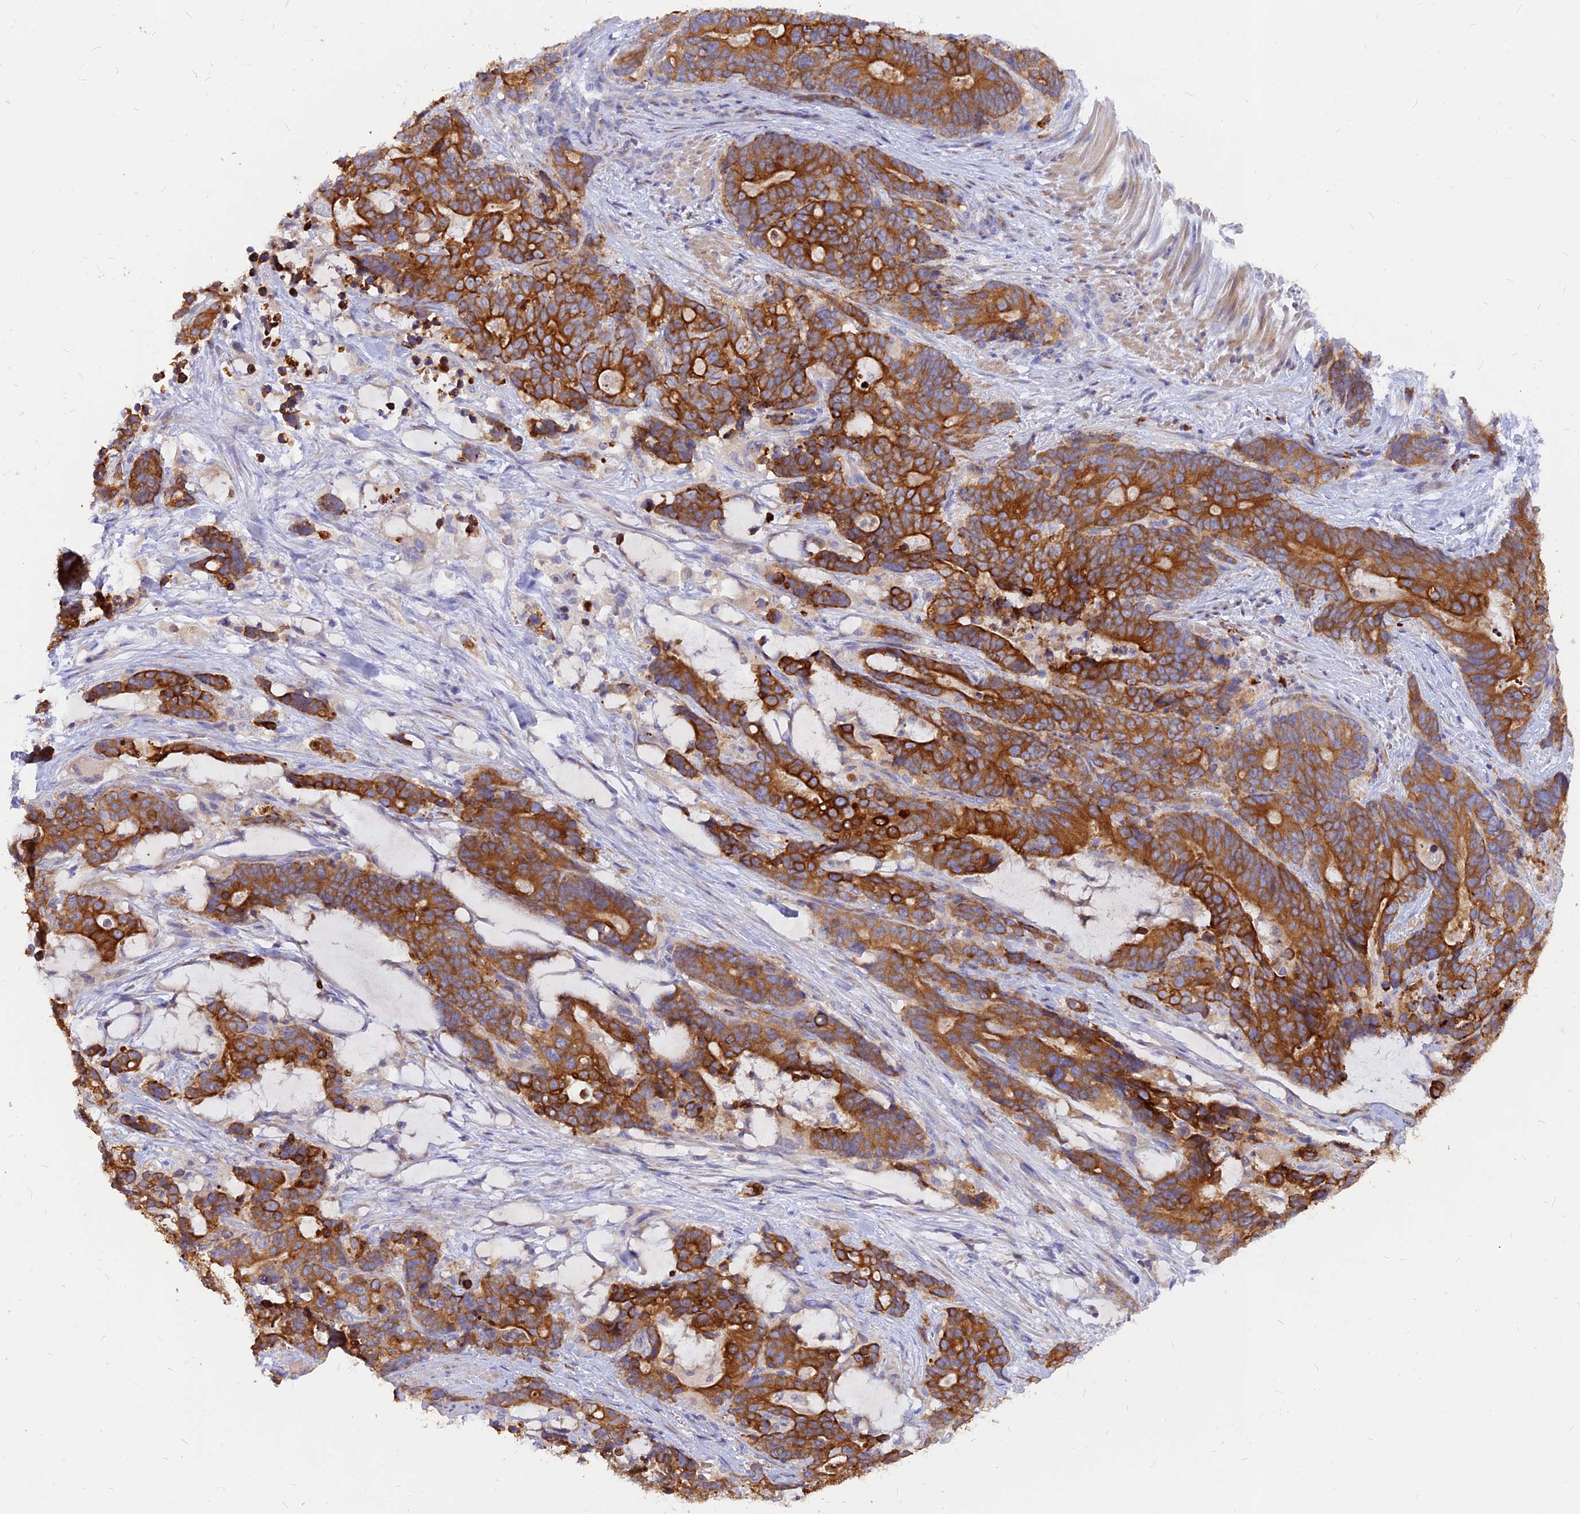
{"staining": {"intensity": "strong", "quantity": ">75%", "location": "cytoplasmic/membranous"}, "tissue": "stomach cancer", "cell_type": "Tumor cells", "image_type": "cancer", "snomed": [{"axis": "morphology", "description": "Adenocarcinoma, NOS"}, {"axis": "topography", "description": "Stomach"}], "caption": "Immunohistochemical staining of stomach cancer (adenocarcinoma) reveals high levels of strong cytoplasmic/membranous protein expression in approximately >75% of tumor cells.", "gene": "DENND2D", "patient": {"sex": "female", "age": 76}}